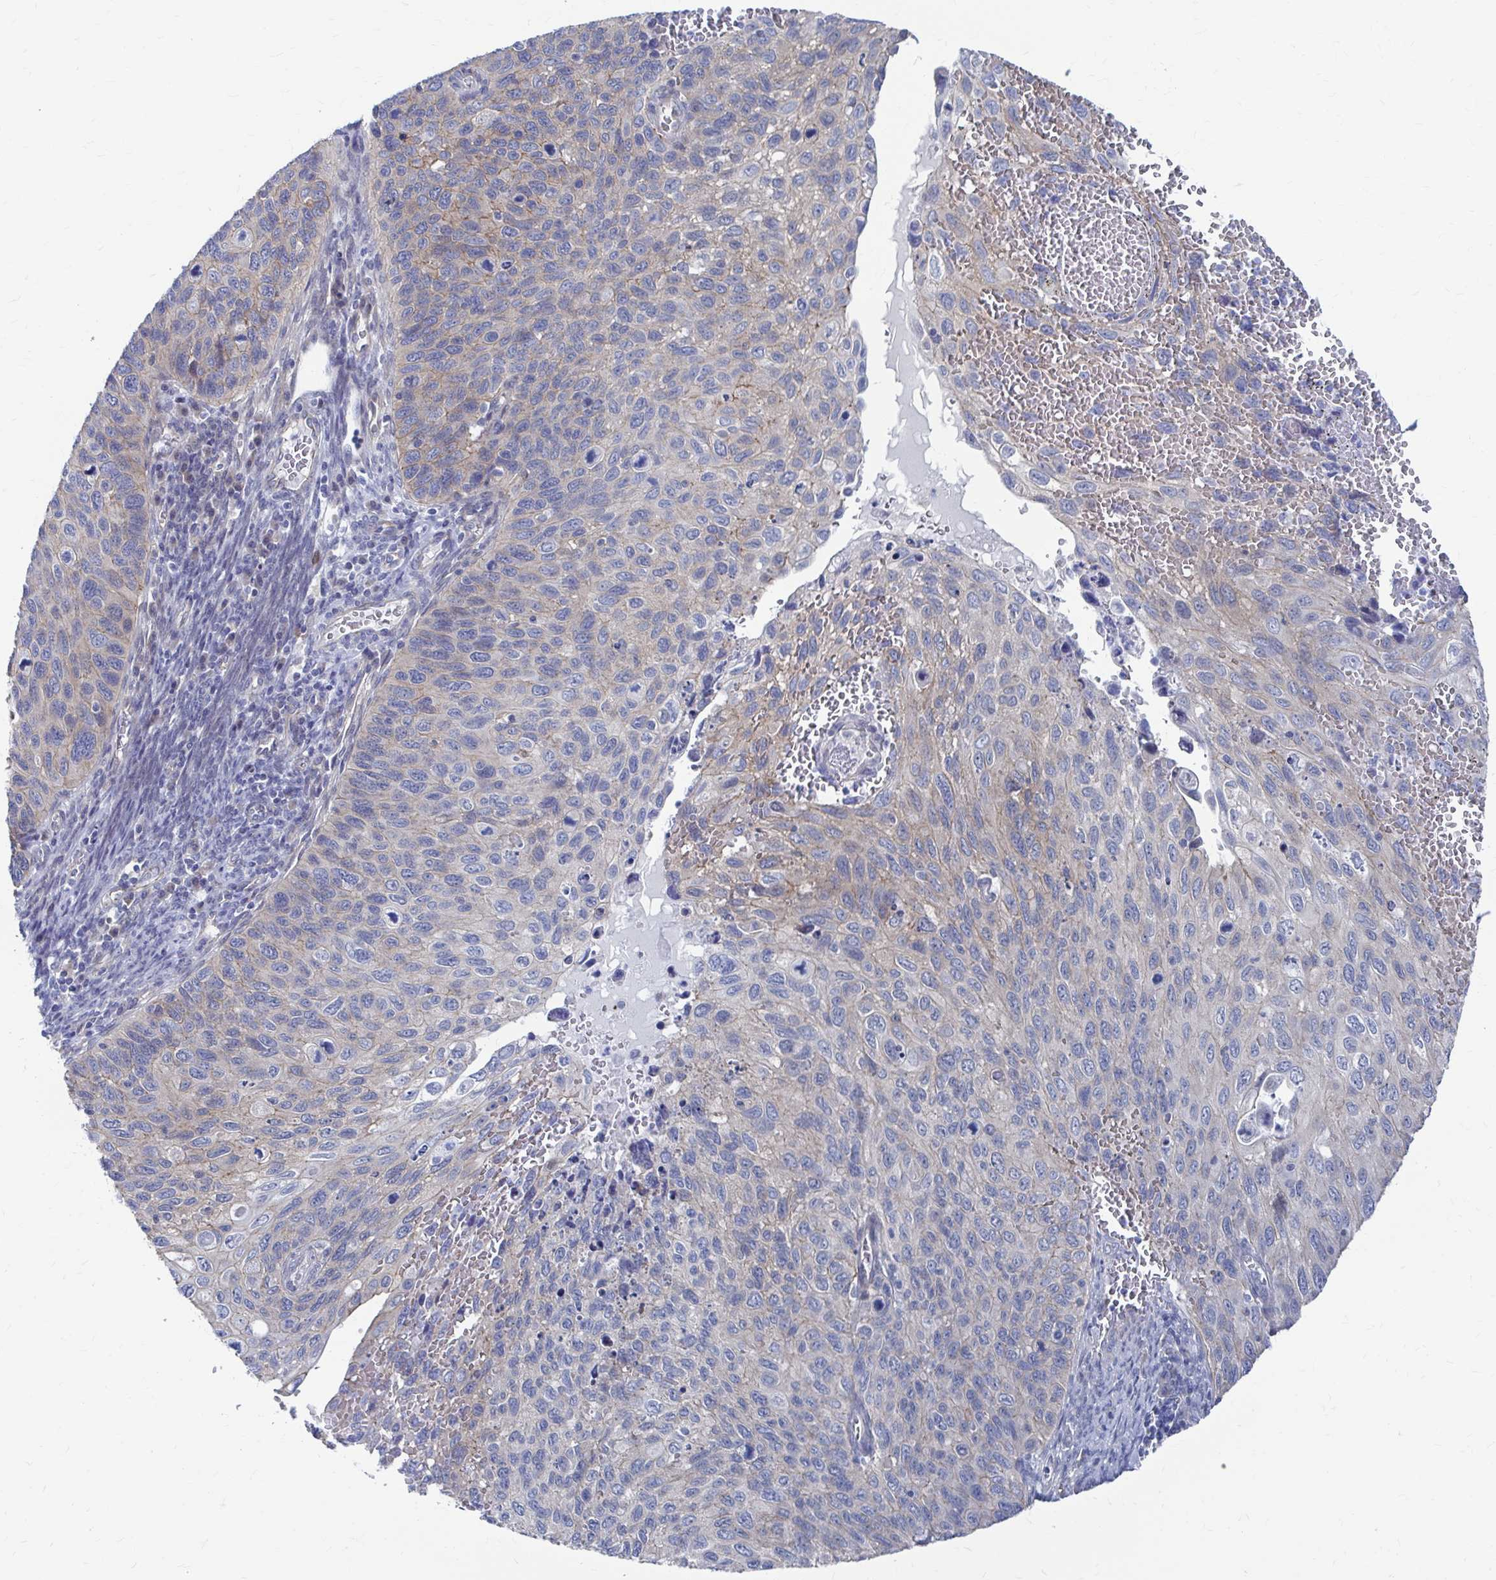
{"staining": {"intensity": "negative", "quantity": "none", "location": "none"}, "tissue": "cervical cancer", "cell_type": "Tumor cells", "image_type": "cancer", "snomed": [{"axis": "morphology", "description": "Squamous cell carcinoma, NOS"}, {"axis": "topography", "description": "Cervix"}], "caption": "High magnification brightfield microscopy of cervical cancer (squamous cell carcinoma) stained with DAB (brown) and counterstained with hematoxylin (blue): tumor cells show no significant staining. (Stains: DAB (3,3'-diaminobenzidine) immunohistochemistry with hematoxylin counter stain, Microscopy: brightfield microscopy at high magnification).", "gene": "PLEKHG7", "patient": {"sex": "female", "age": 70}}